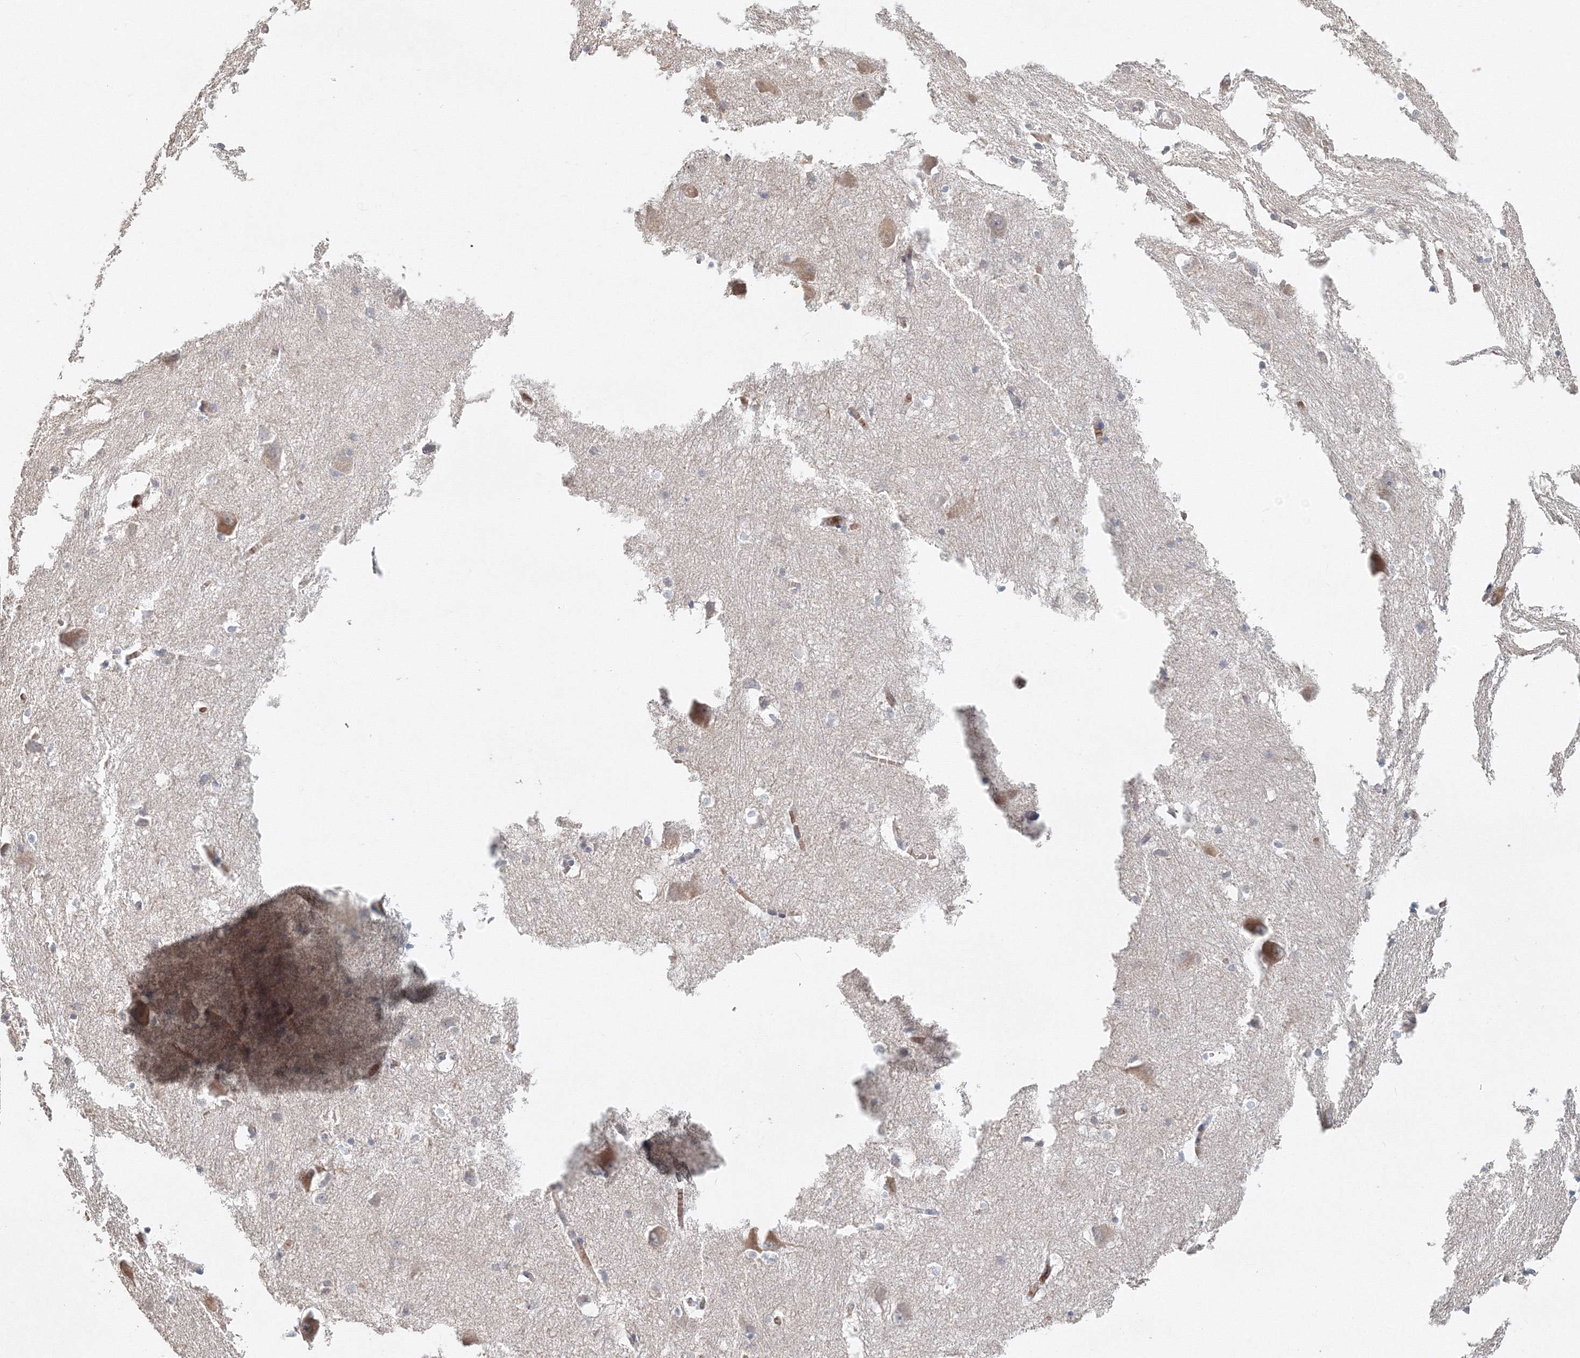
{"staining": {"intensity": "negative", "quantity": "none", "location": "none"}, "tissue": "caudate", "cell_type": "Glial cells", "image_type": "normal", "snomed": [{"axis": "morphology", "description": "Normal tissue, NOS"}, {"axis": "topography", "description": "Lateral ventricle wall"}], "caption": "Glial cells are negative for protein expression in normal human caudate. The staining was performed using DAB to visualize the protein expression in brown, while the nuclei were stained in blue with hematoxylin (Magnification: 20x).", "gene": "NALF2", "patient": {"sex": "male", "age": 37}}